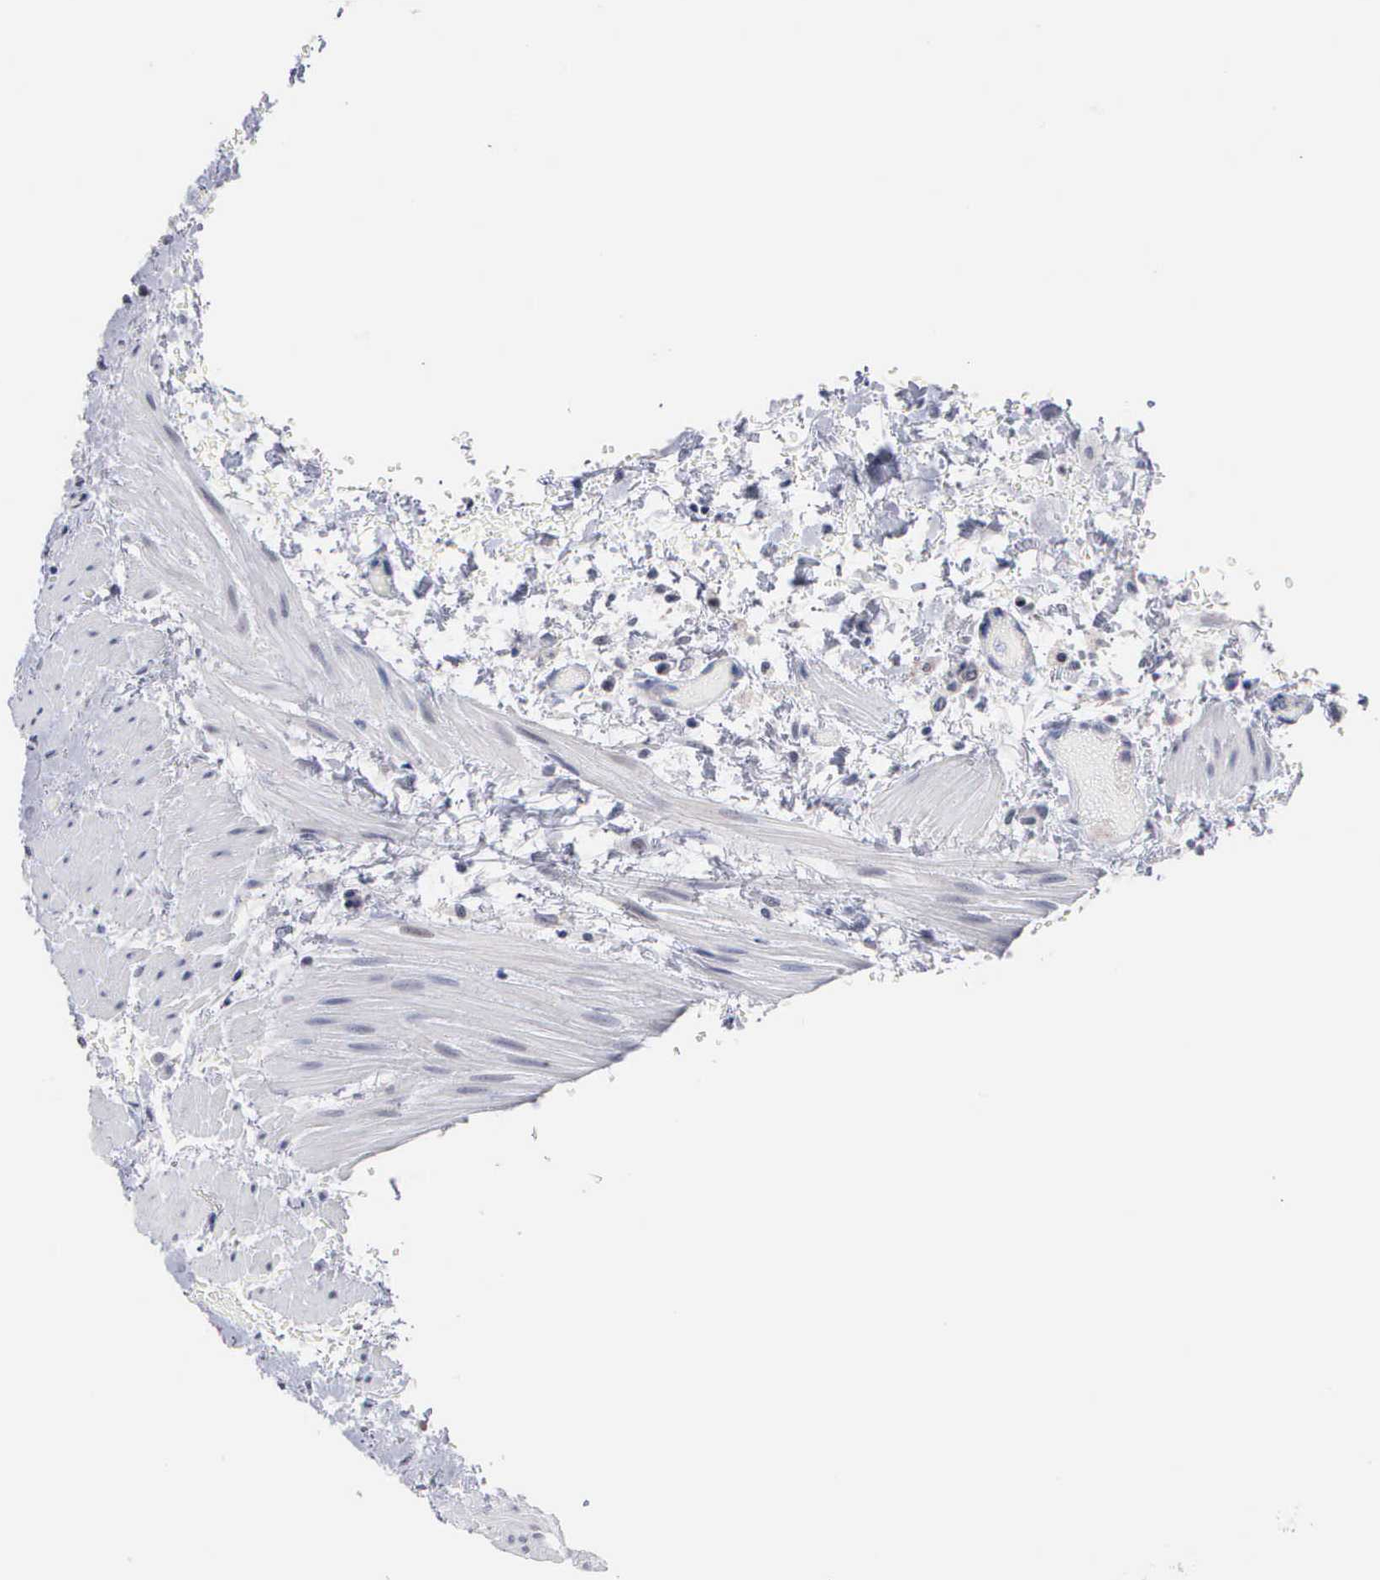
{"staining": {"intensity": "weak", "quantity": "25%-75%", "location": "nuclear"}, "tissue": "urinary bladder", "cell_type": "Urothelial cells", "image_type": "normal", "snomed": [{"axis": "morphology", "description": "Normal tissue, NOS"}, {"axis": "topography", "description": "Urinary bladder"}], "caption": "DAB (3,3'-diaminobenzidine) immunohistochemical staining of unremarkable urinary bladder shows weak nuclear protein positivity in about 25%-75% of urothelial cells. The staining was performed using DAB (3,3'-diaminobenzidine), with brown indicating positive protein expression. Nuclei are stained blue with hematoxylin.", "gene": "KDM6A", "patient": {"sex": "female", "age": 84}}